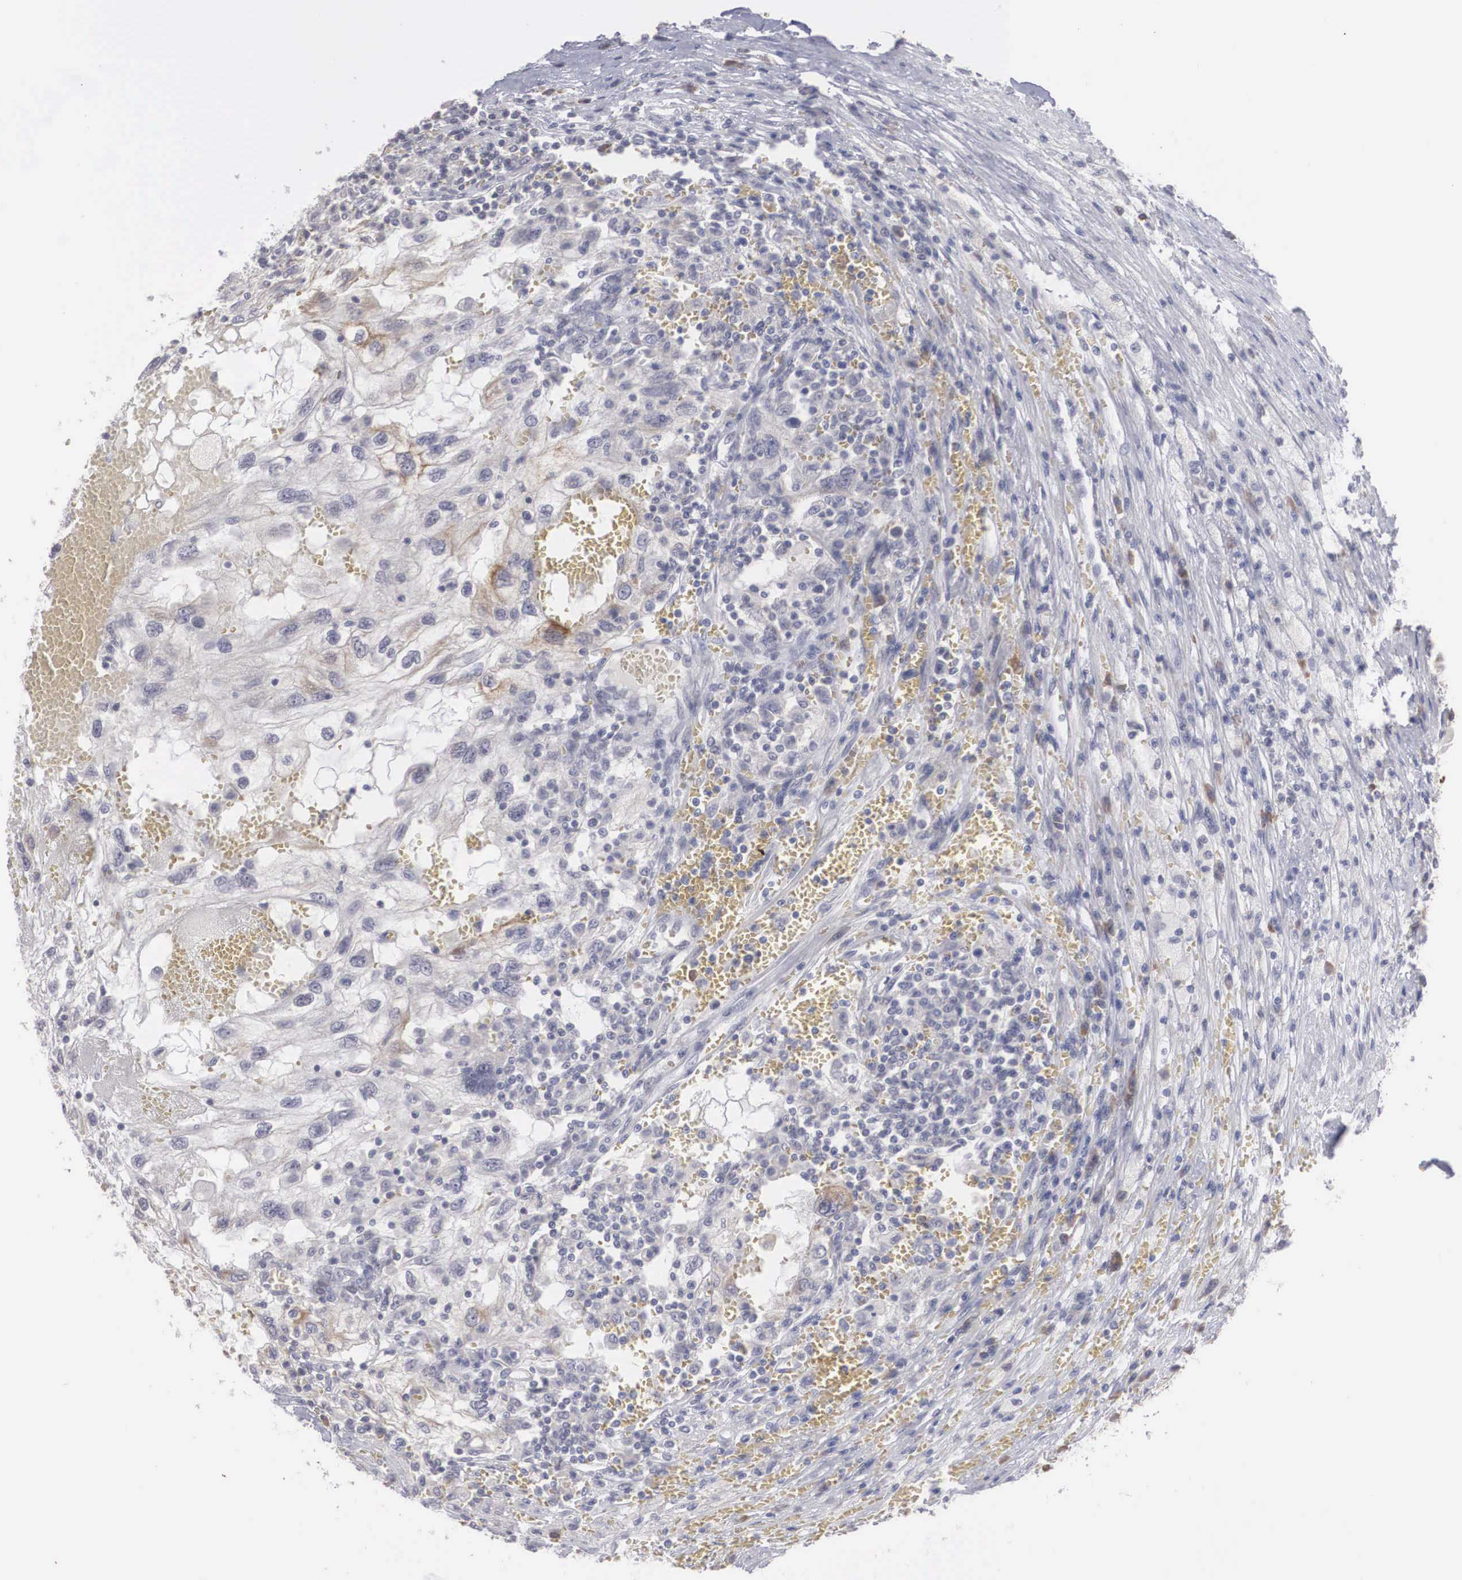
{"staining": {"intensity": "weak", "quantity": "<25%", "location": "cytoplasmic/membranous"}, "tissue": "renal cancer", "cell_type": "Tumor cells", "image_type": "cancer", "snomed": [{"axis": "morphology", "description": "Normal tissue, NOS"}, {"axis": "morphology", "description": "Adenocarcinoma, NOS"}, {"axis": "topography", "description": "Kidney"}], "caption": "This photomicrograph is of renal cancer (adenocarcinoma) stained with immunohistochemistry to label a protein in brown with the nuclei are counter-stained blue. There is no positivity in tumor cells. (DAB (3,3'-diaminobenzidine) immunohistochemistry, high magnification).", "gene": "WDR89", "patient": {"sex": "male", "age": 71}}